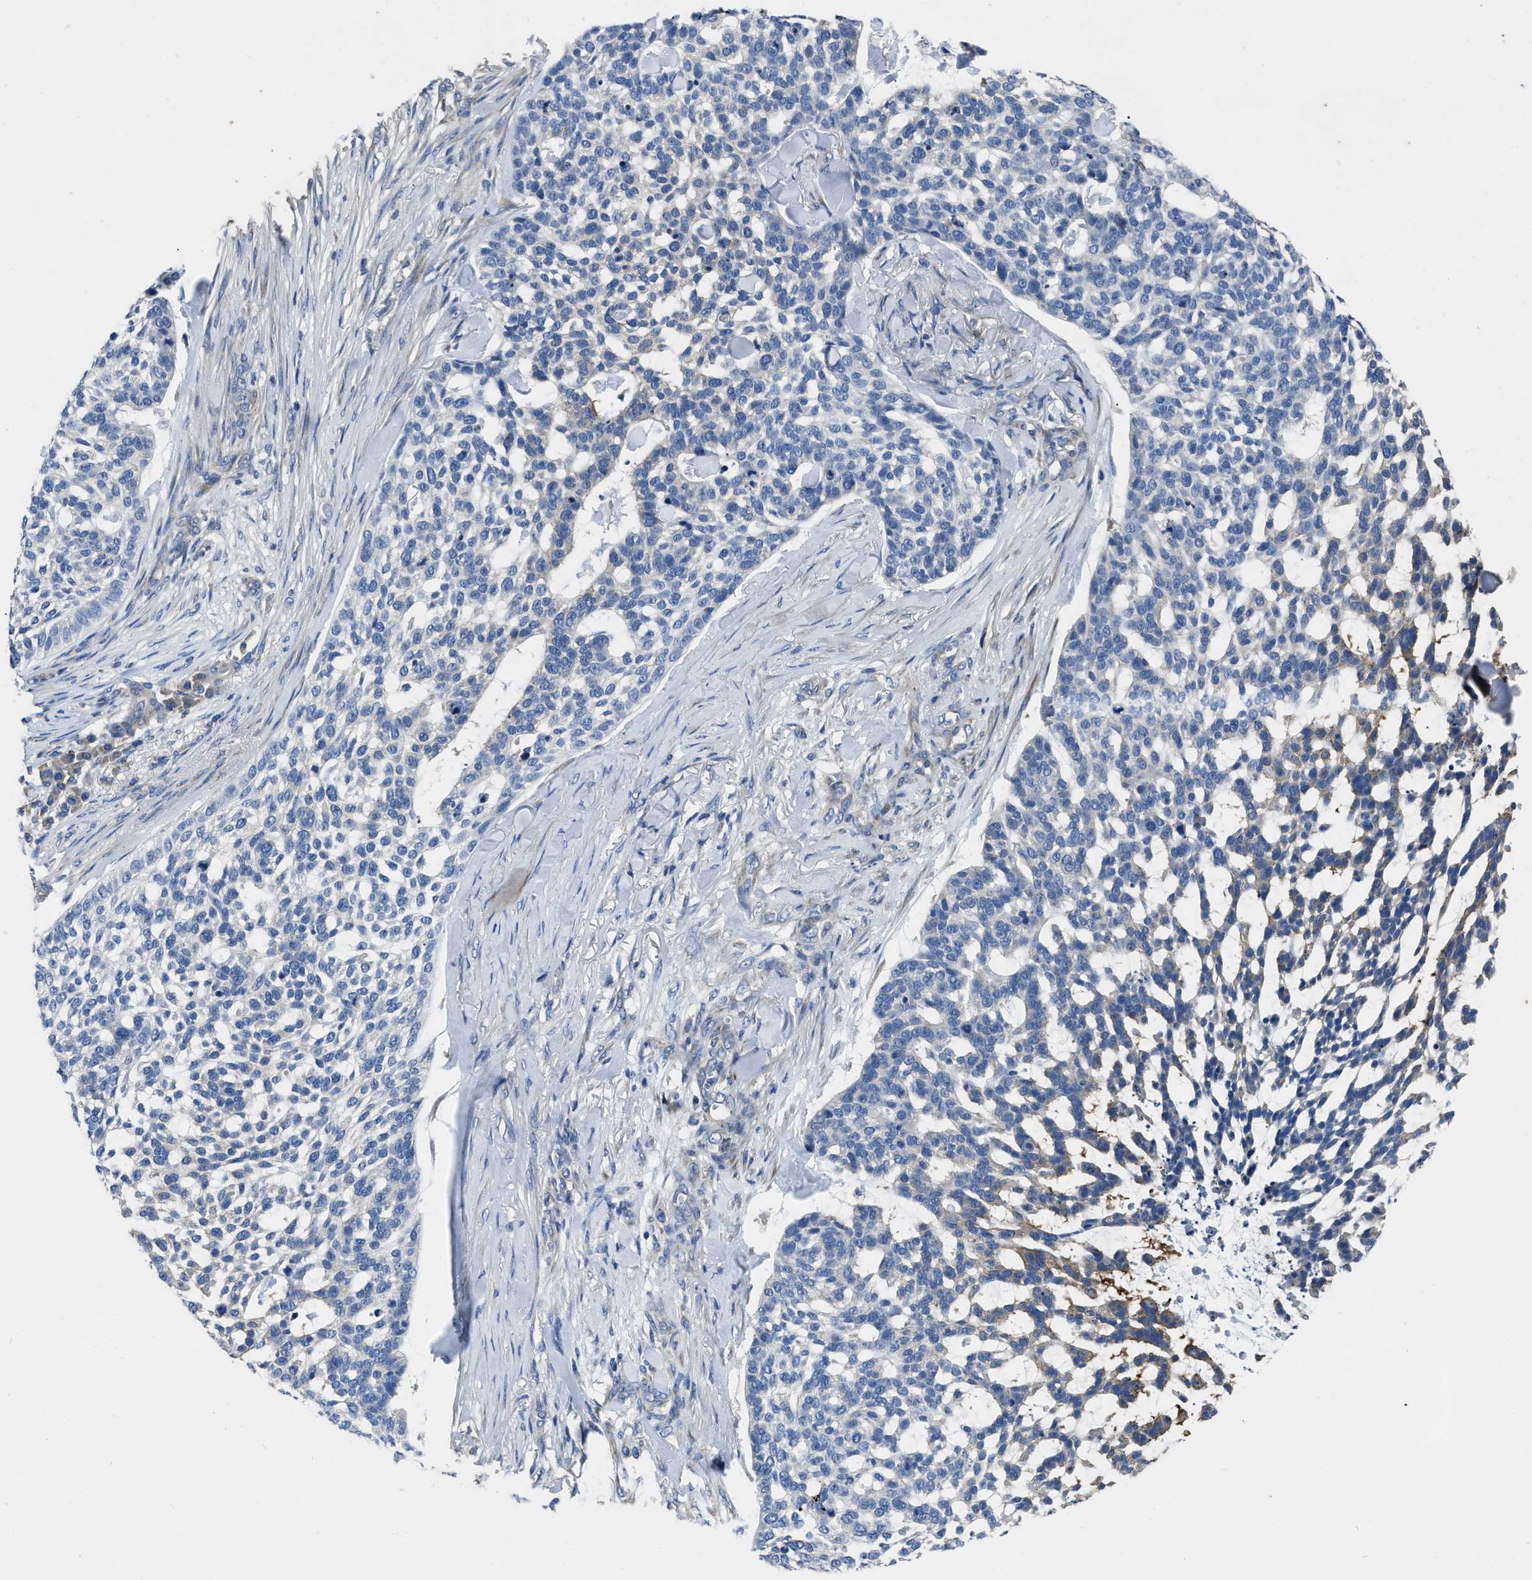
{"staining": {"intensity": "negative", "quantity": "none", "location": "none"}, "tissue": "skin cancer", "cell_type": "Tumor cells", "image_type": "cancer", "snomed": [{"axis": "morphology", "description": "Basal cell carcinoma"}, {"axis": "topography", "description": "Skin"}], "caption": "Immunohistochemistry image of human basal cell carcinoma (skin) stained for a protein (brown), which exhibits no staining in tumor cells. Nuclei are stained in blue.", "gene": "ANGPT1", "patient": {"sex": "female", "age": 64}}